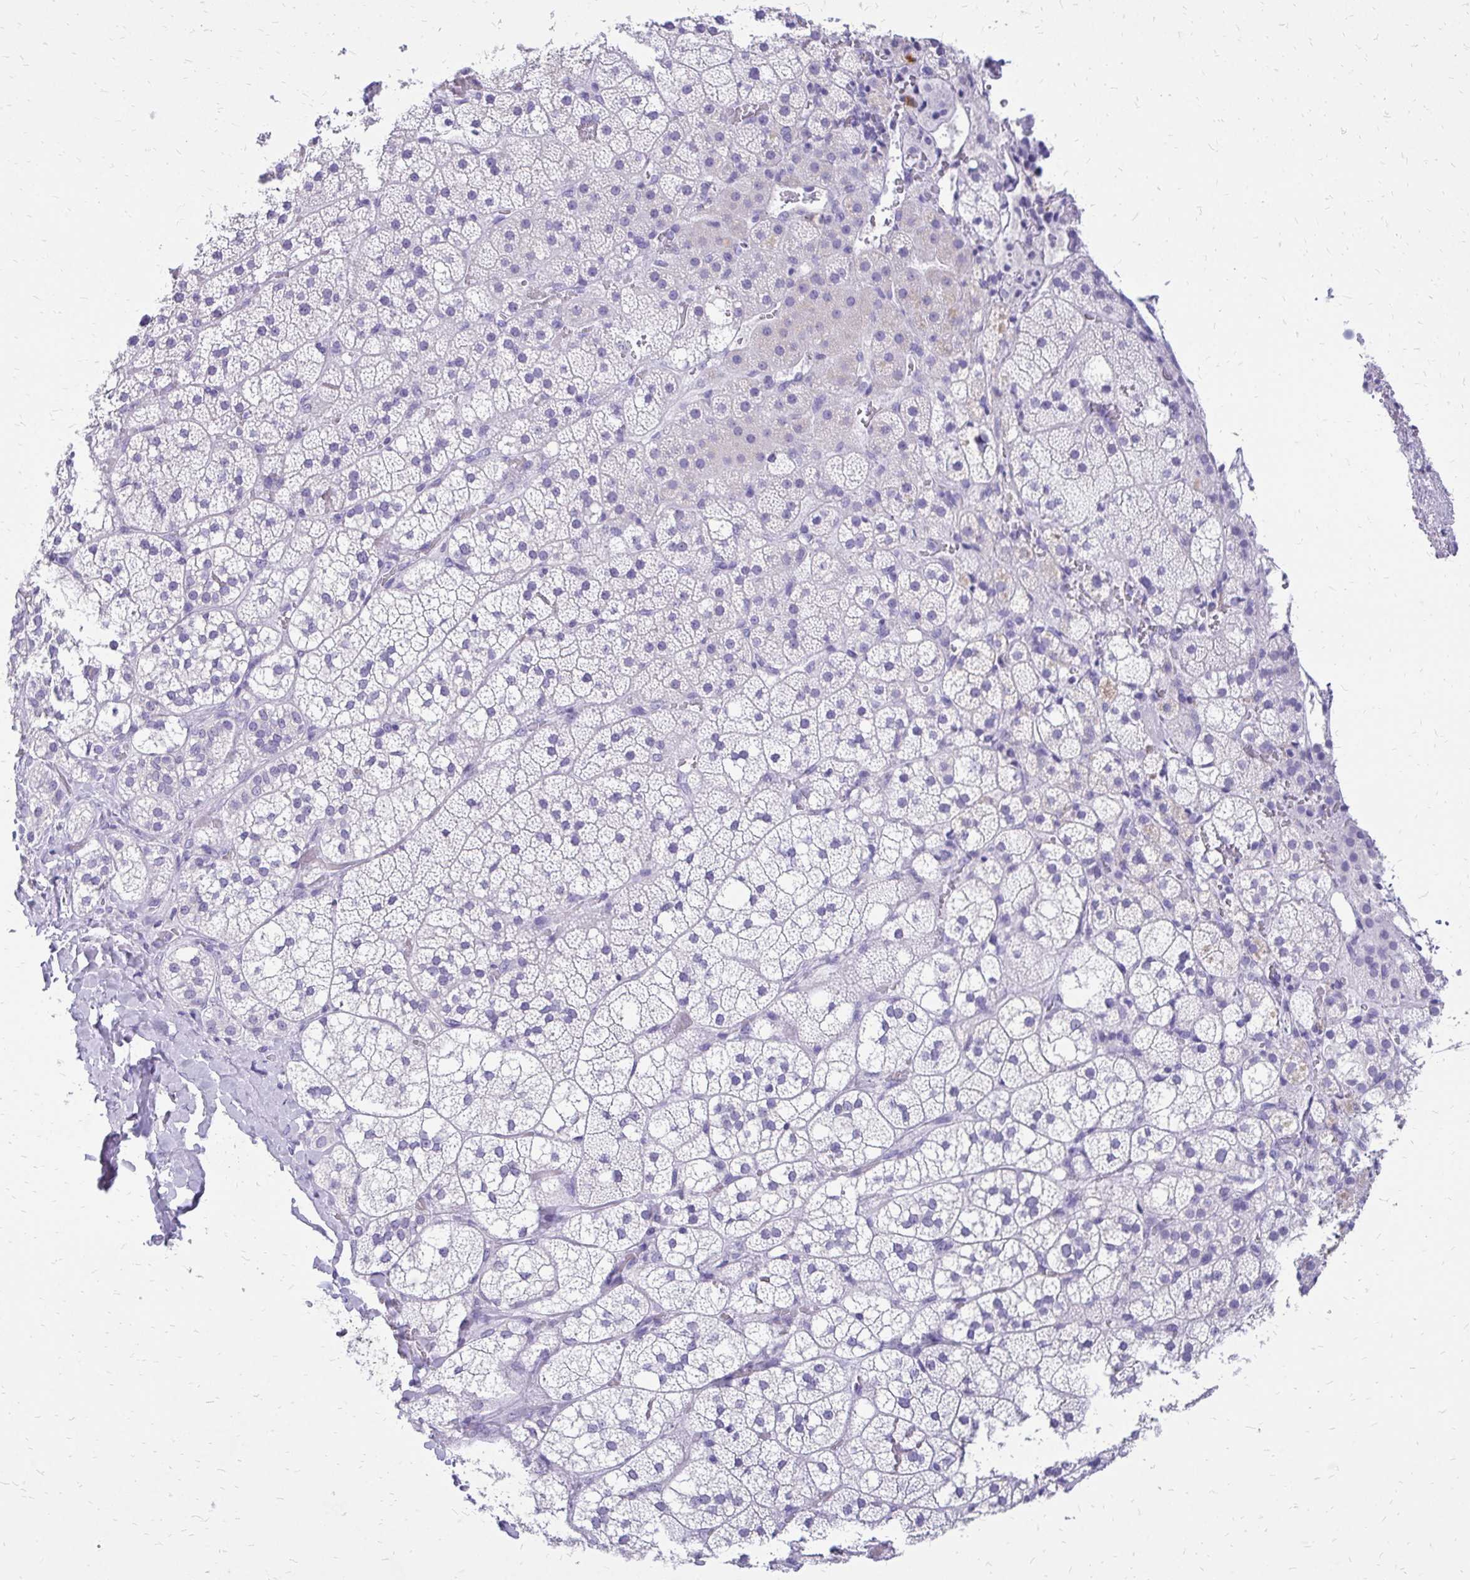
{"staining": {"intensity": "negative", "quantity": "none", "location": "none"}, "tissue": "adrenal gland", "cell_type": "Glandular cells", "image_type": "normal", "snomed": [{"axis": "morphology", "description": "Normal tissue, NOS"}, {"axis": "topography", "description": "Adrenal gland"}], "caption": "High magnification brightfield microscopy of unremarkable adrenal gland stained with DAB (3,3'-diaminobenzidine) (brown) and counterstained with hematoxylin (blue): glandular cells show no significant staining. (Brightfield microscopy of DAB (3,3'-diaminobenzidine) immunohistochemistry (IHC) at high magnification).", "gene": "SLC32A1", "patient": {"sex": "male", "age": 53}}